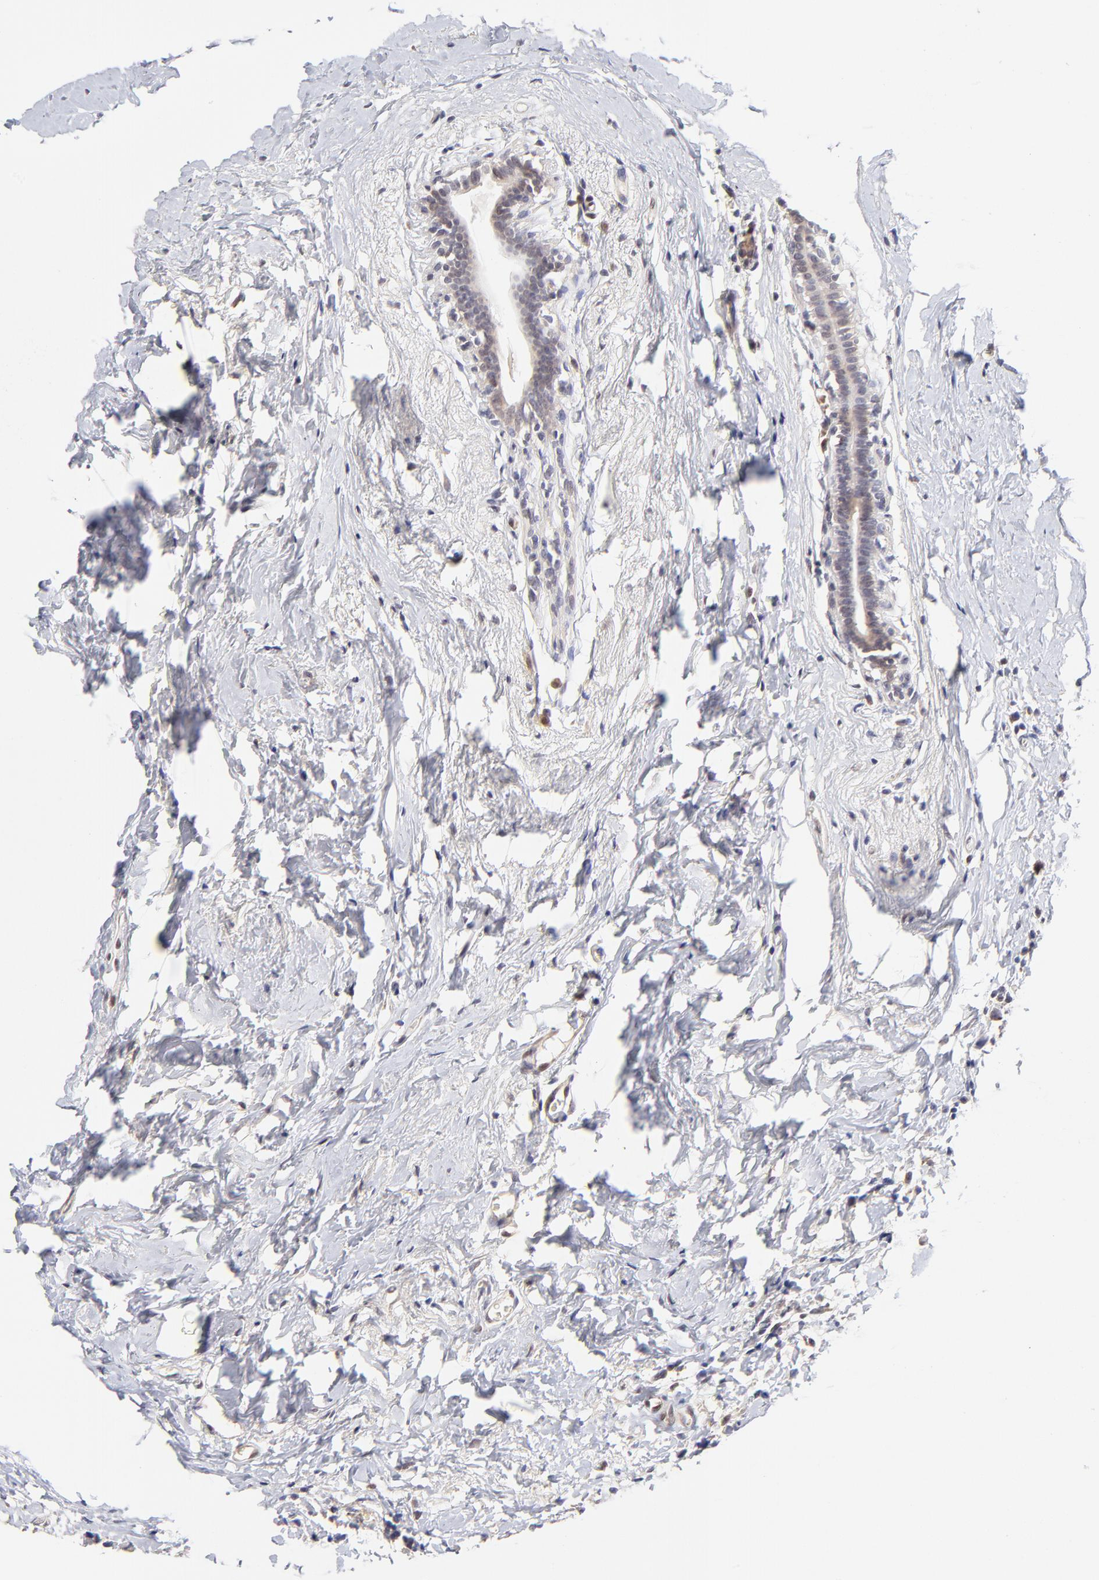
{"staining": {"intensity": "weak", "quantity": ">75%", "location": "cytoplasmic/membranous"}, "tissue": "breast cancer", "cell_type": "Tumor cells", "image_type": "cancer", "snomed": [{"axis": "morphology", "description": "Lobular carcinoma"}, {"axis": "topography", "description": "Breast"}], "caption": "Protein analysis of breast cancer tissue reveals weak cytoplasmic/membranous expression in approximately >75% of tumor cells.", "gene": "ZNF10", "patient": {"sex": "female", "age": 57}}